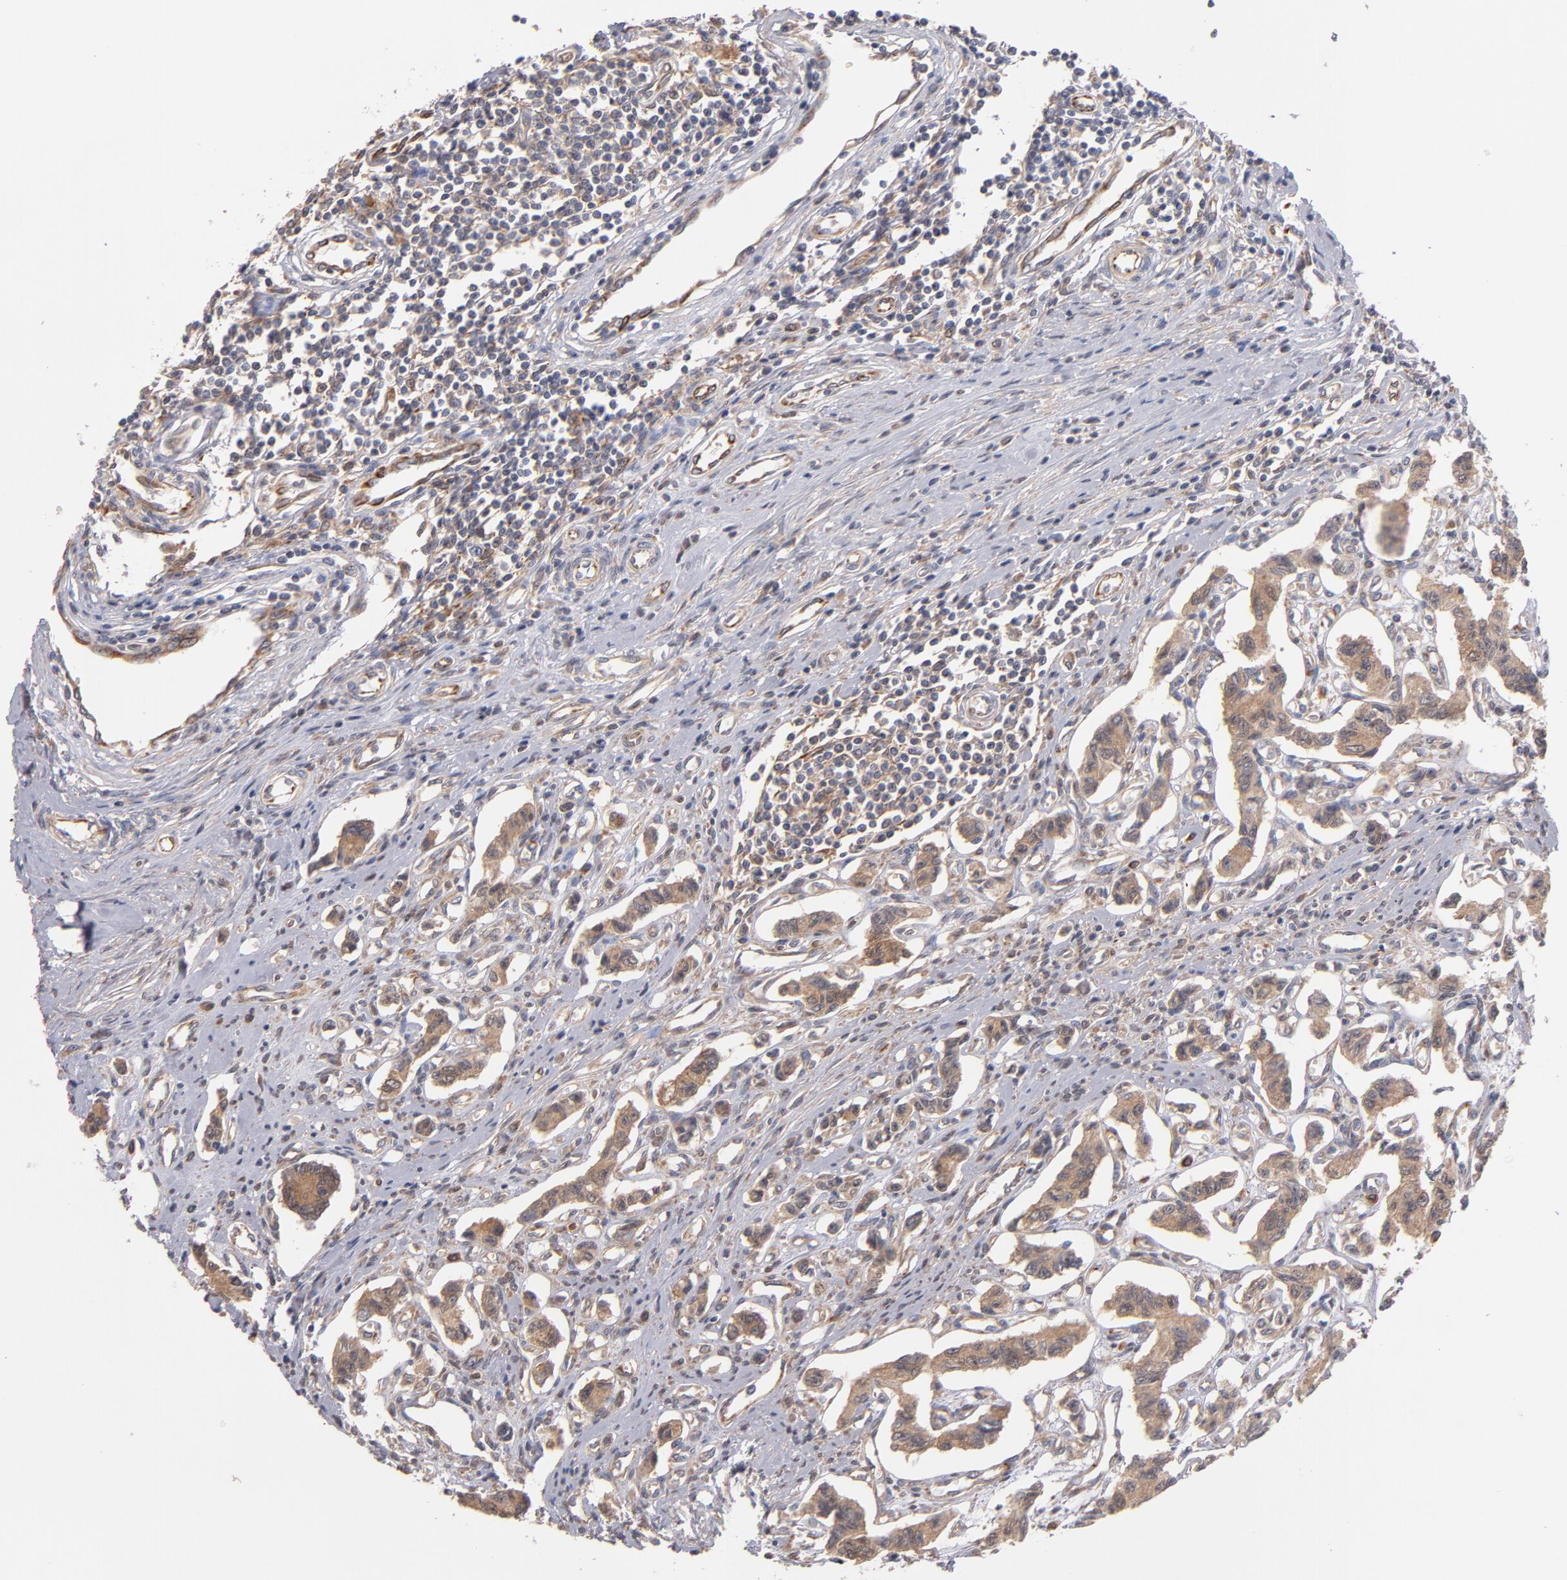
{"staining": {"intensity": "moderate", "quantity": ">75%", "location": "cytoplasmic/membranous"}, "tissue": "renal cancer", "cell_type": "Tumor cells", "image_type": "cancer", "snomed": [{"axis": "morphology", "description": "Carcinoid, malignant, NOS"}, {"axis": "topography", "description": "Kidney"}], "caption": "Tumor cells show medium levels of moderate cytoplasmic/membranous positivity in approximately >75% of cells in human renal cancer (carcinoid (malignant)). The protein is shown in brown color, while the nuclei are stained blue.", "gene": "GMFG", "patient": {"sex": "female", "age": 41}}